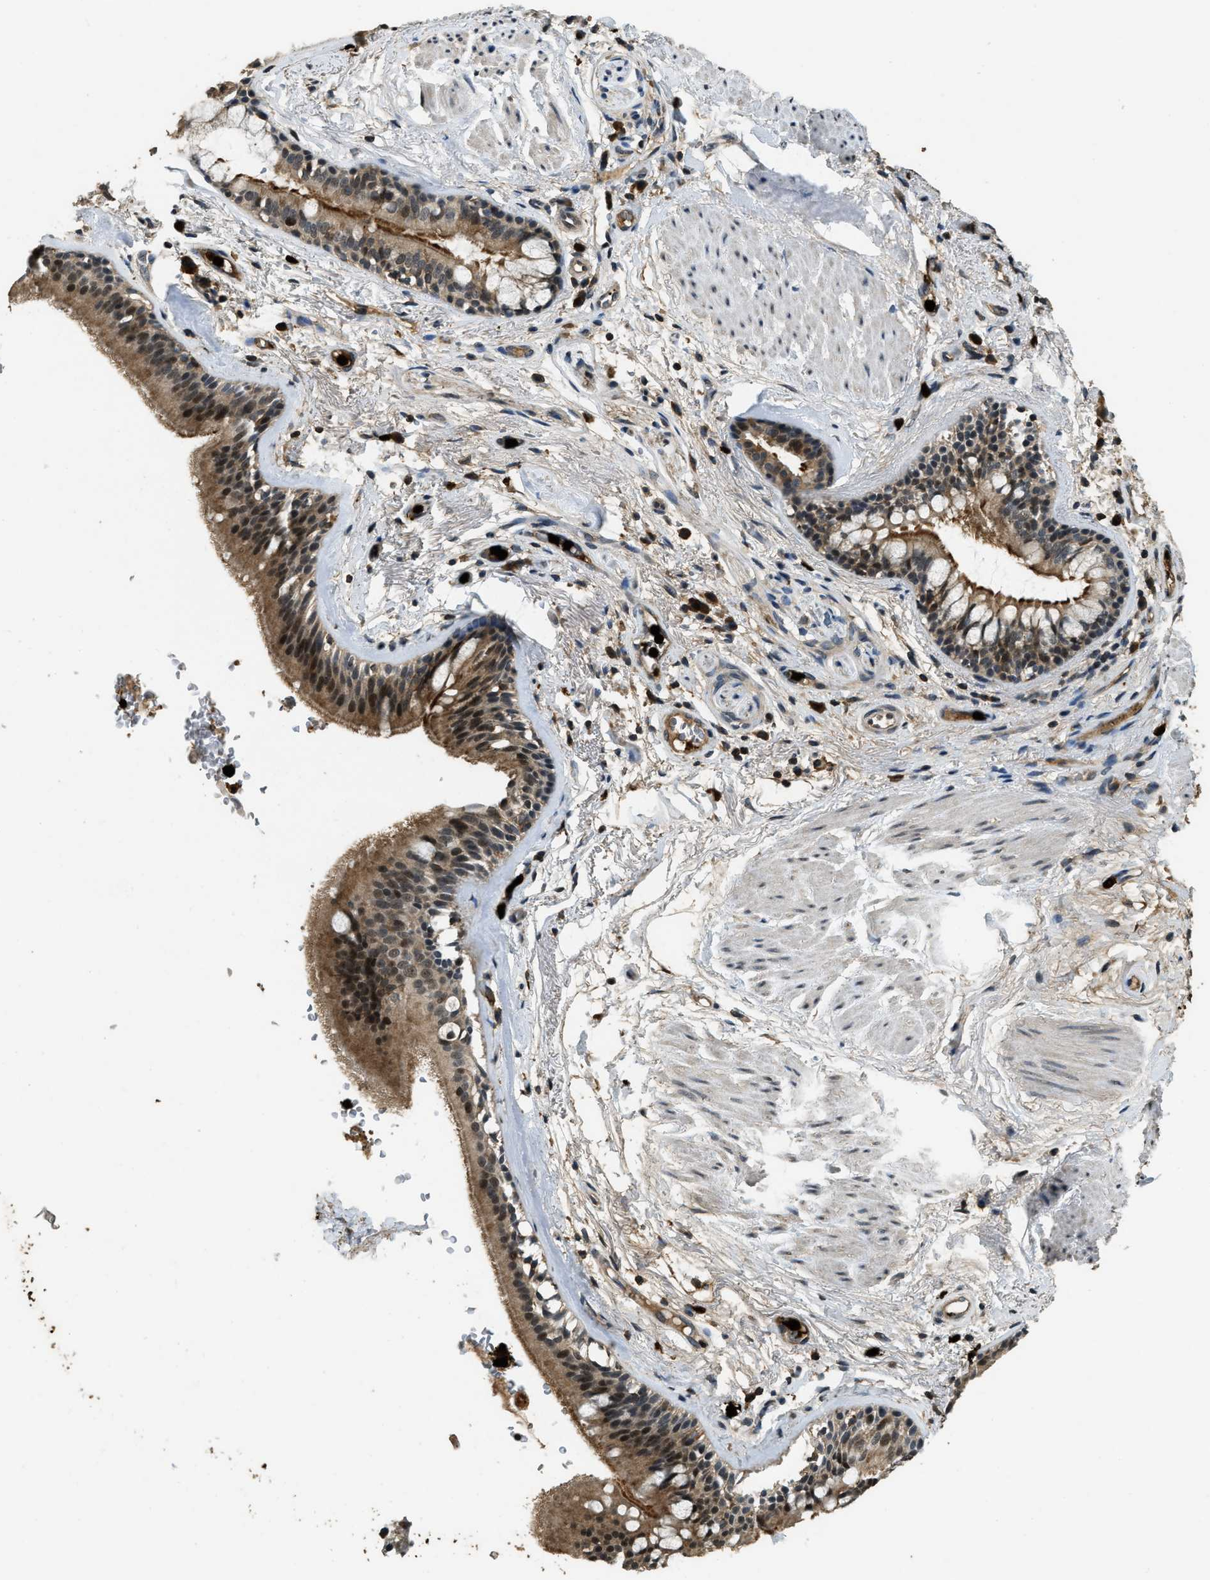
{"staining": {"intensity": "moderate", "quantity": ">75%", "location": "cytoplasmic/membranous,nuclear"}, "tissue": "bronchus", "cell_type": "Respiratory epithelial cells", "image_type": "normal", "snomed": [{"axis": "morphology", "description": "Normal tissue, NOS"}, {"axis": "topography", "description": "Cartilage tissue"}], "caption": "This micrograph exhibits immunohistochemistry staining of unremarkable bronchus, with medium moderate cytoplasmic/membranous,nuclear expression in about >75% of respiratory epithelial cells.", "gene": "RNF141", "patient": {"sex": "female", "age": 63}}